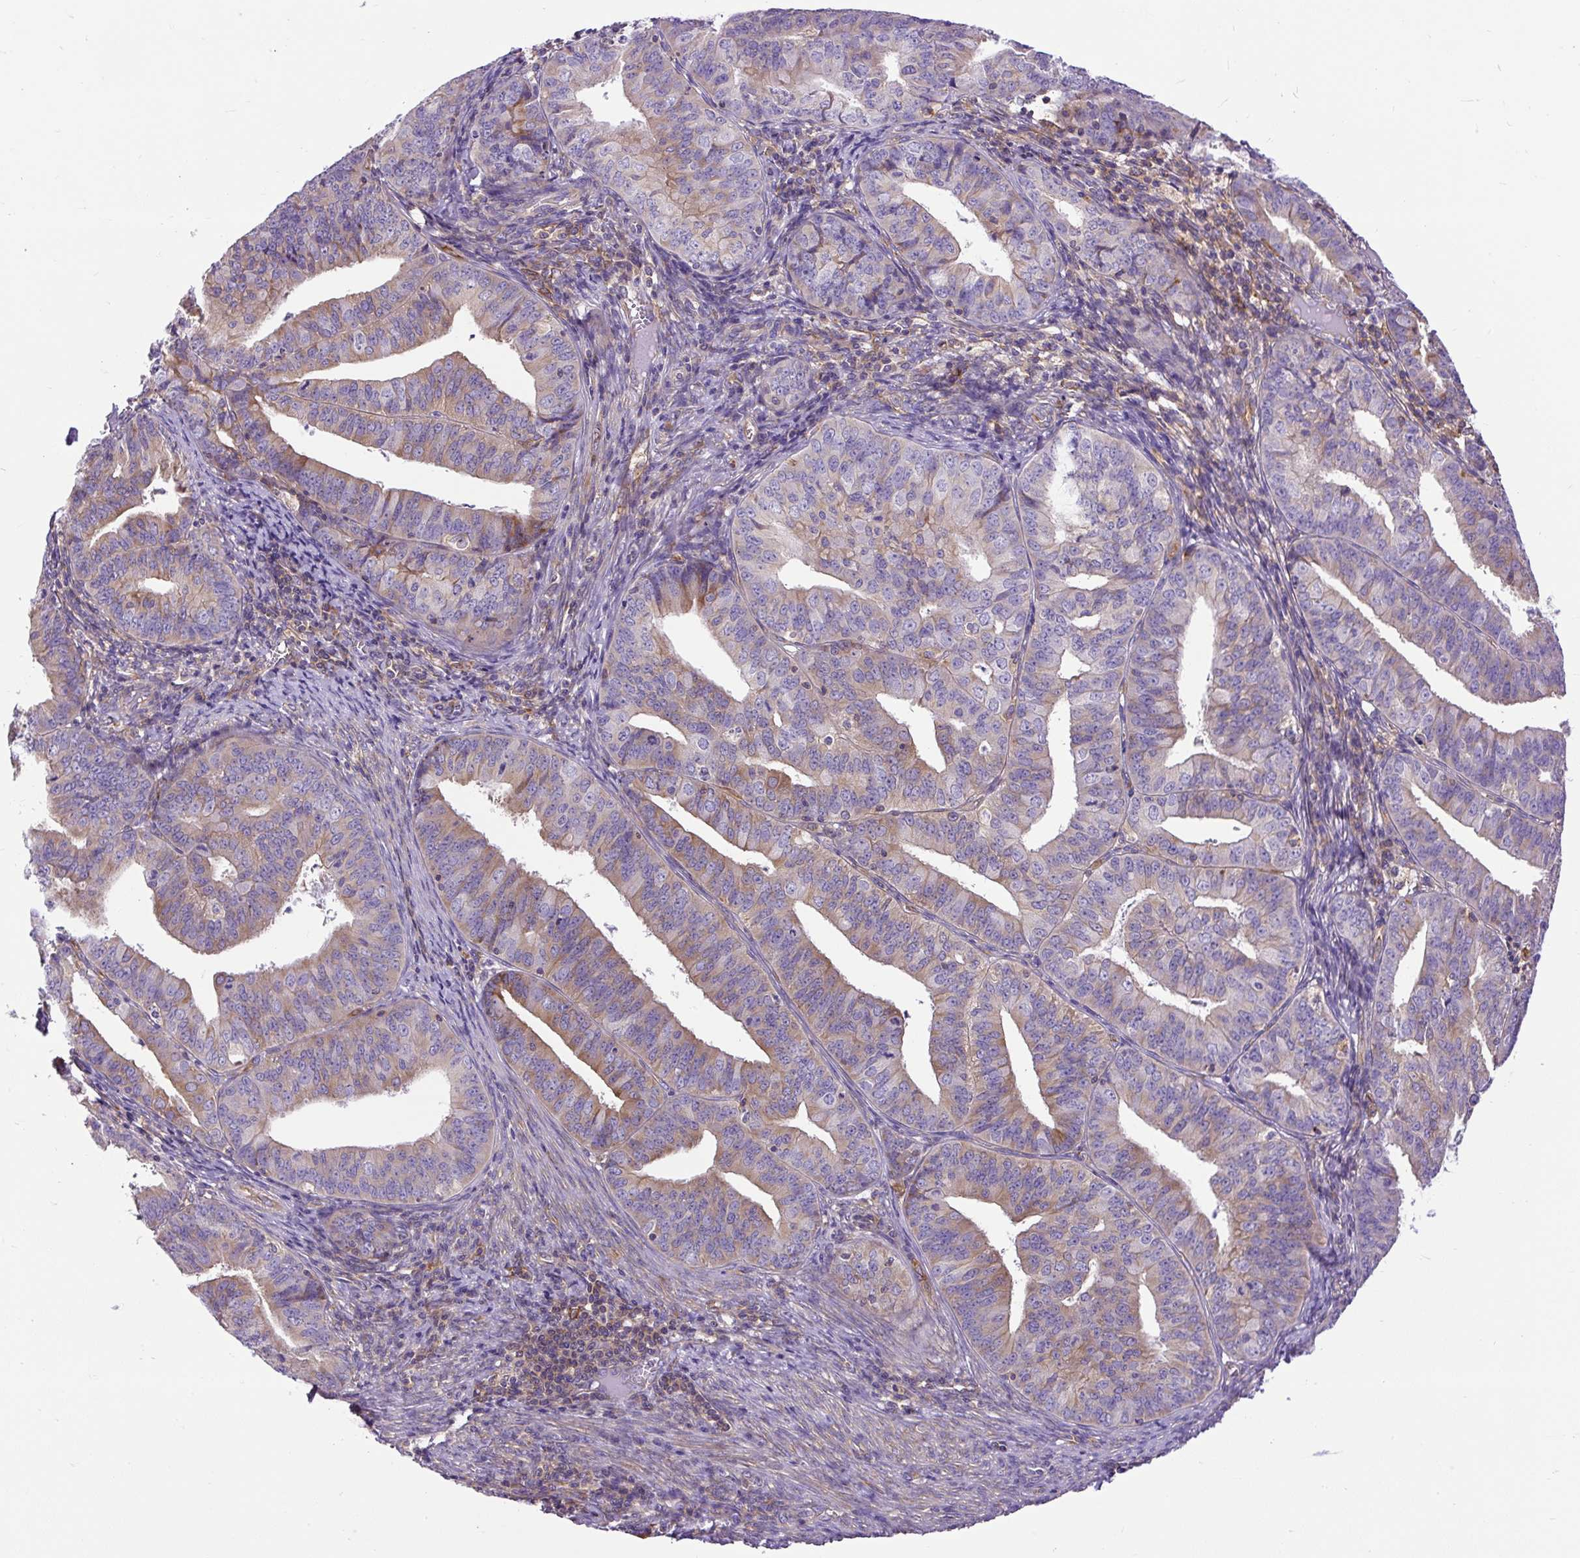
{"staining": {"intensity": "weak", "quantity": "25%-75%", "location": "cytoplasmic/membranous"}, "tissue": "endometrial cancer", "cell_type": "Tumor cells", "image_type": "cancer", "snomed": [{"axis": "morphology", "description": "Adenocarcinoma, NOS"}, {"axis": "topography", "description": "Endometrium"}], "caption": "IHC micrograph of neoplastic tissue: endometrial cancer (adenocarcinoma) stained using immunohistochemistry shows low levels of weak protein expression localized specifically in the cytoplasmic/membranous of tumor cells, appearing as a cytoplasmic/membranous brown color.", "gene": "MAP1S", "patient": {"sex": "female", "age": 73}}